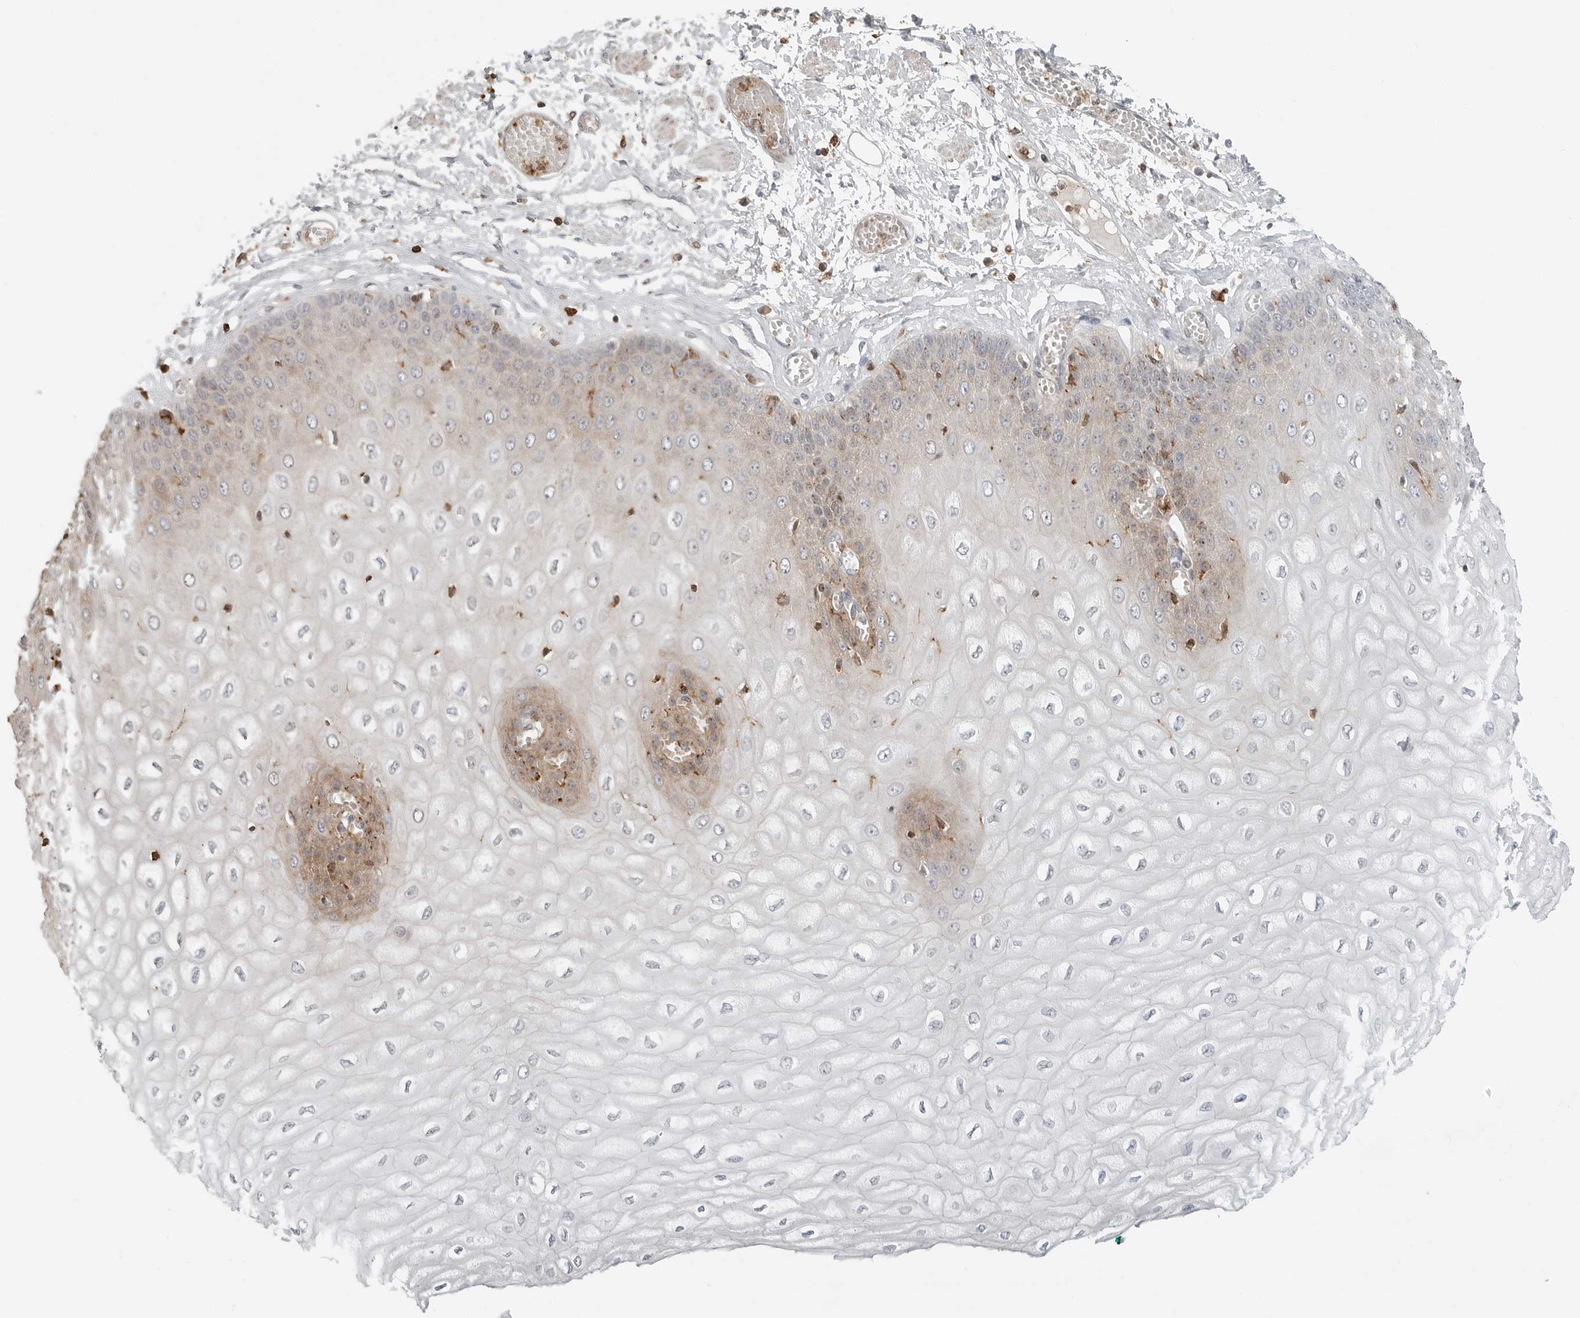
{"staining": {"intensity": "moderate", "quantity": "25%-75%", "location": "cytoplasmic/membranous"}, "tissue": "esophagus", "cell_type": "Squamous epithelial cells", "image_type": "normal", "snomed": [{"axis": "morphology", "description": "Normal tissue, NOS"}, {"axis": "topography", "description": "Esophagus"}], "caption": "Human esophagus stained with a brown dye demonstrates moderate cytoplasmic/membranous positive expression in about 25%-75% of squamous epithelial cells.", "gene": "LEFTY2", "patient": {"sex": "male", "age": 60}}